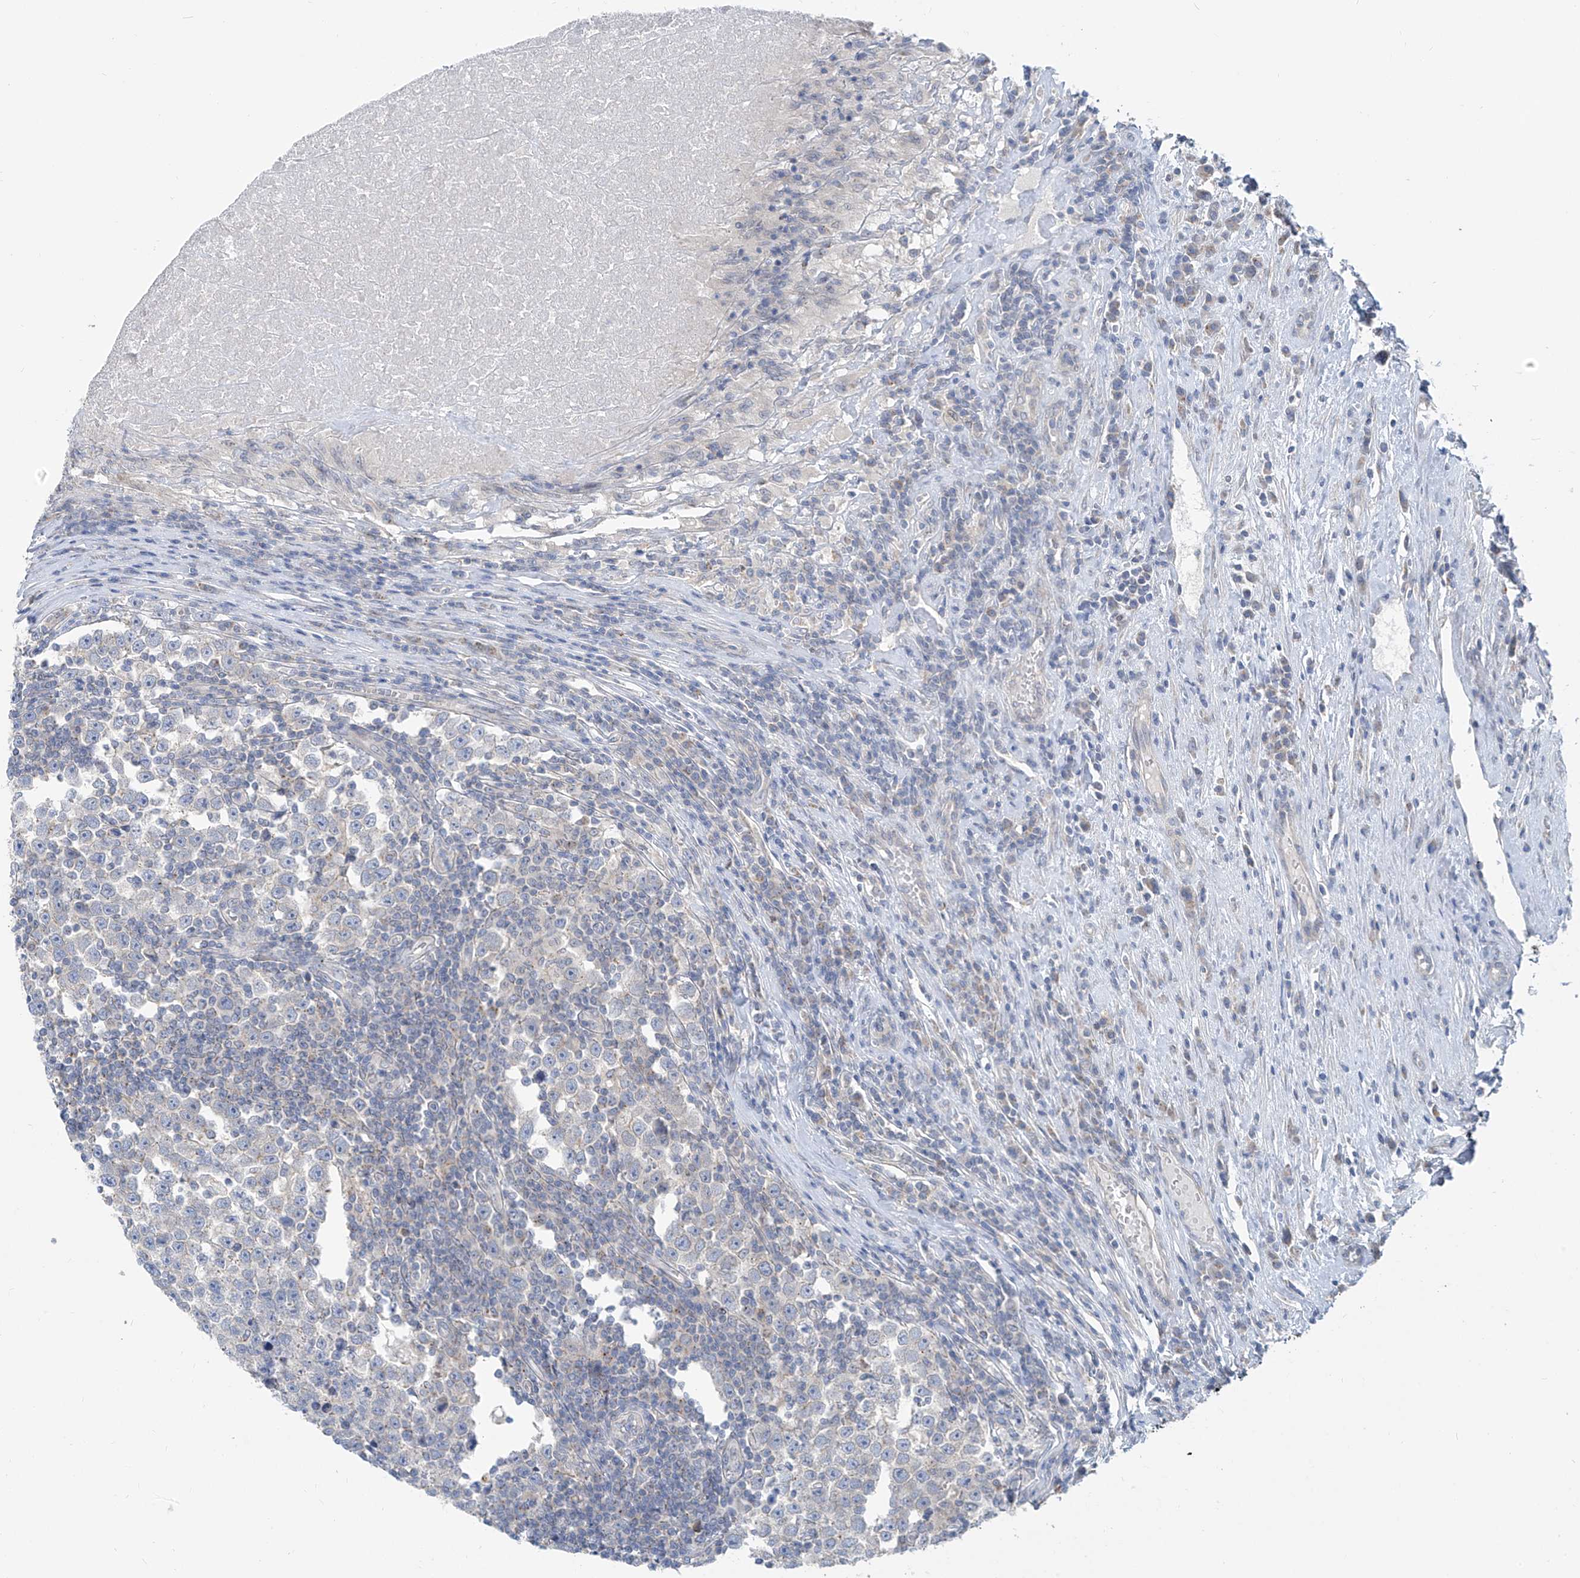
{"staining": {"intensity": "negative", "quantity": "none", "location": "none"}, "tissue": "testis cancer", "cell_type": "Tumor cells", "image_type": "cancer", "snomed": [{"axis": "morphology", "description": "Normal tissue, NOS"}, {"axis": "morphology", "description": "Seminoma, NOS"}, {"axis": "topography", "description": "Testis"}], "caption": "Seminoma (testis) was stained to show a protein in brown. There is no significant staining in tumor cells.", "gene": "KRTAP25-1", "patient": {"sex": "male", "age": 43}}